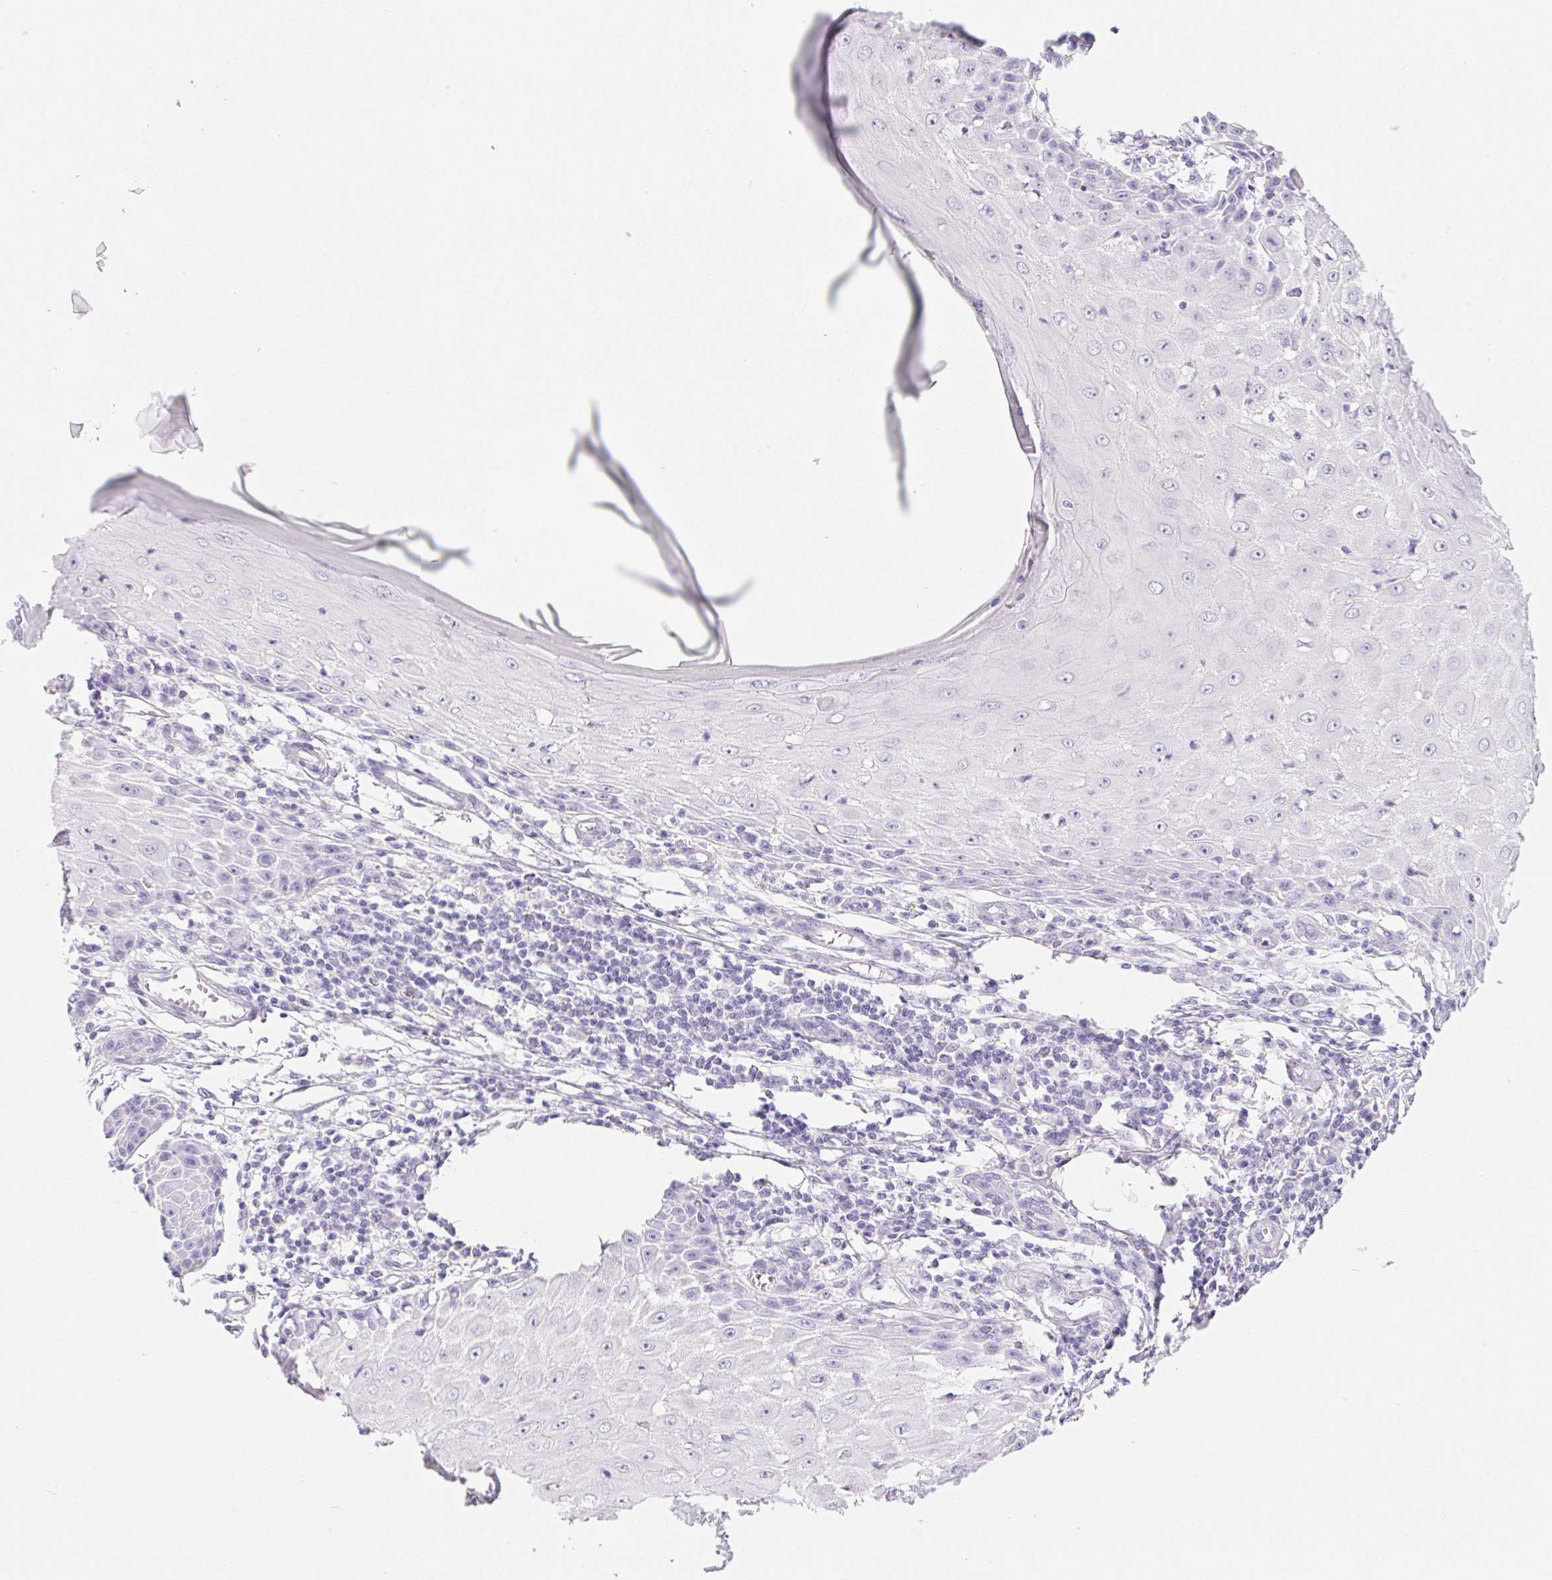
{"staining": {"intensity": "negative", "quantity": "none", "location": "none"}, "tissue": "skin cancer", "cell_type": "Tumor cells", "image_type": "cancer", "snomed": [{"axis": "morphology", "description": "Squamous cell carcinoma, NOS"}, {"axis": "topography", "description": "Skin"}], "caption": "IHC histopathology image of neoplastic tissue: squamous cell carcinoma (skin) stained with DAB (3,3'-diaminobenzidine) reveals no significant protein expression in tumor cells.", "gene": "PNLIP", "patient": {"sex": "female", "age": 73}}